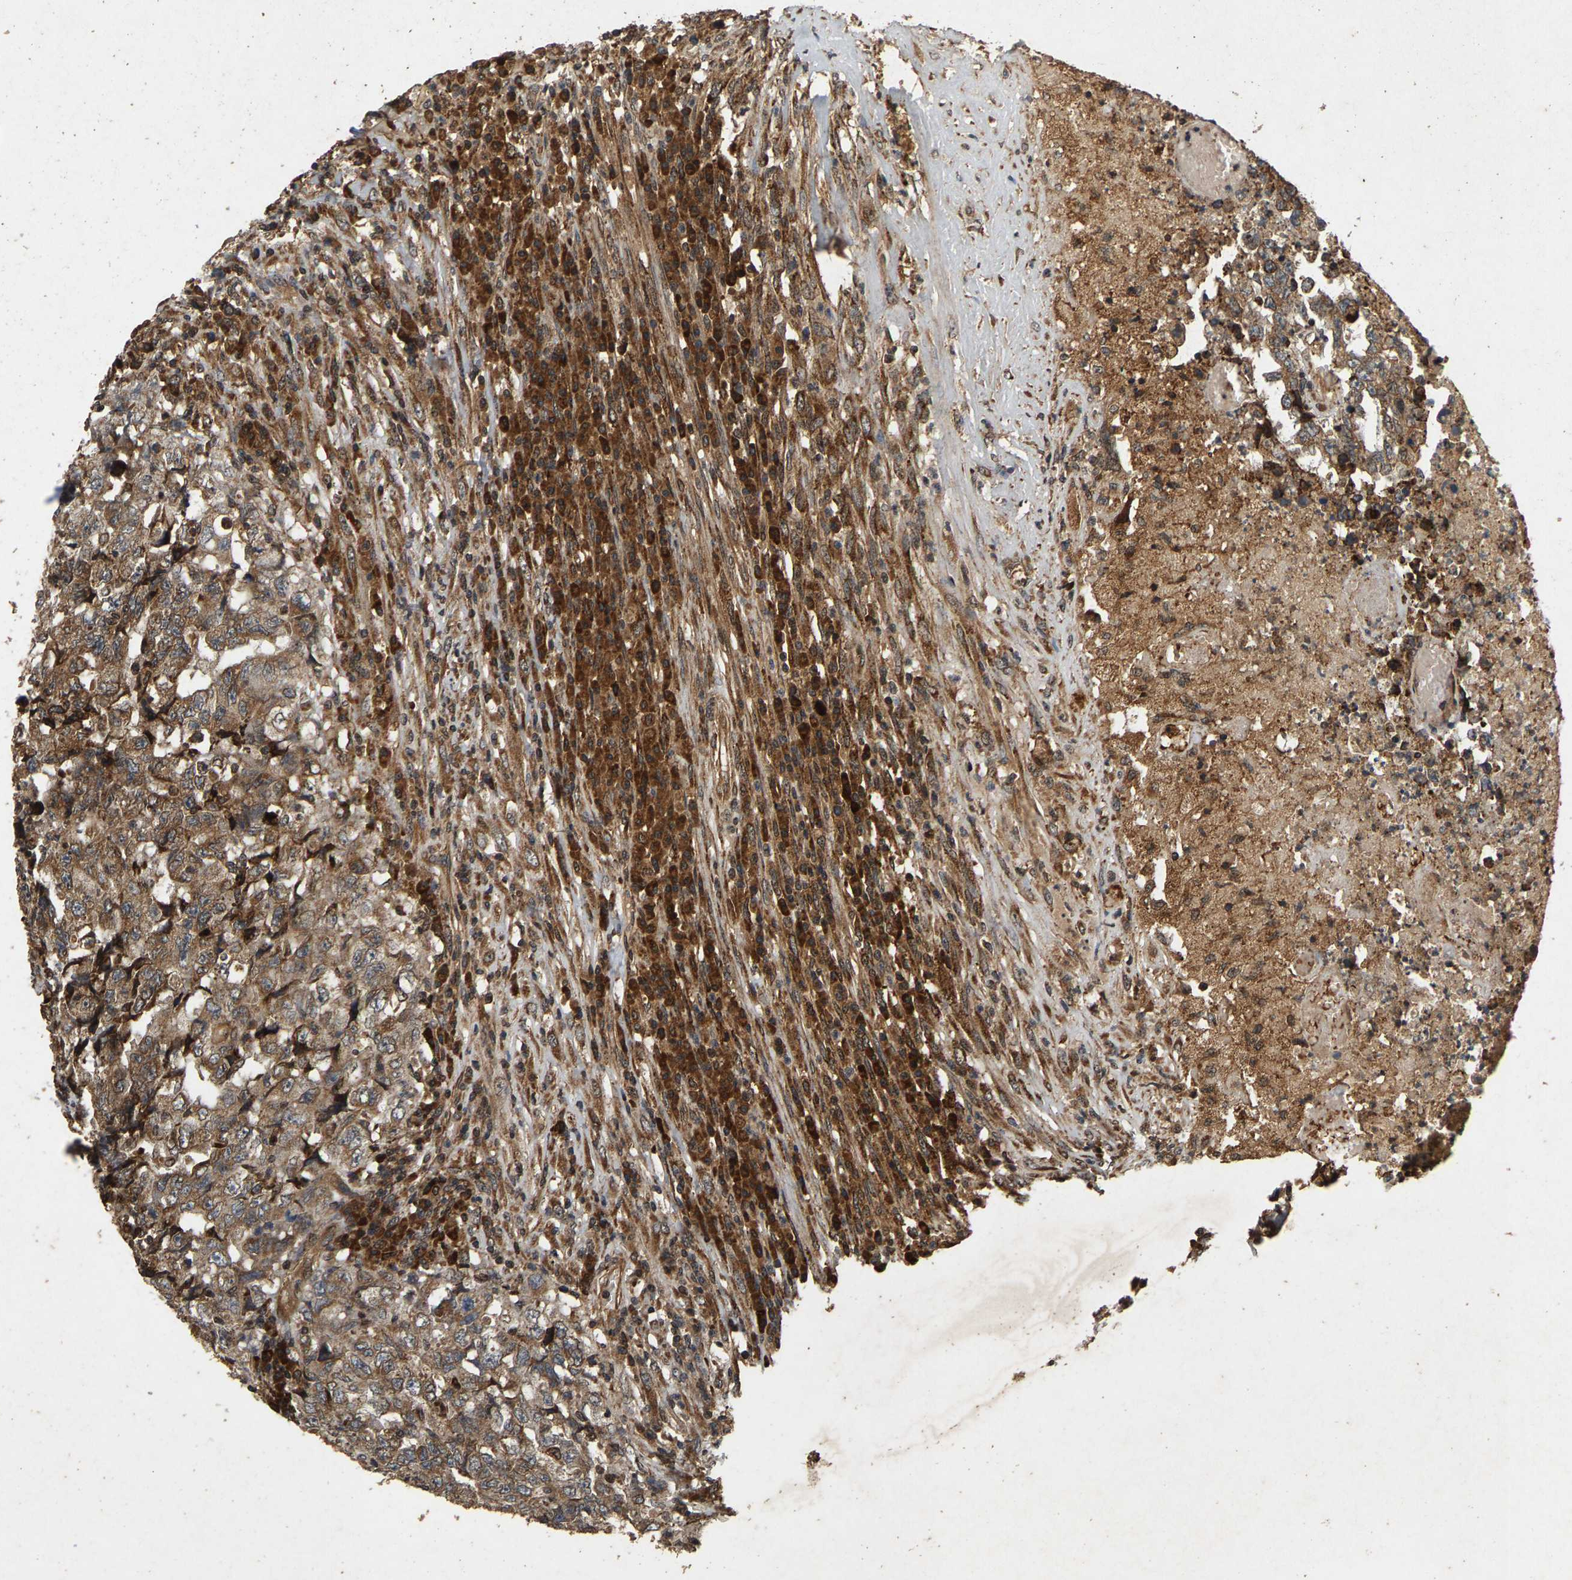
{"staining": {"intensity": "weak", "quantity": ">75%", "location": "cytoplasmic/membranous"}, "tissue": "testis cancer", "cell_type": "Tumor cells", "image_type": "cancer", "snomed": [{"axis": "morphology", "description": "Necrosis, NOS"}, {"axis": "morphology", "description": "Carcinoma, Embryonal, NOS"}, {"axis": "topography", "description": "Testis"}], "caption": "A low amount of weak cytoplasmic/membranous positivity is seen in approximately >75% of tumor cells in embryonal carcinoma (testis) tissue.", "gene": "CIDEC", "patient": {"sex": "male", "age": 19}}